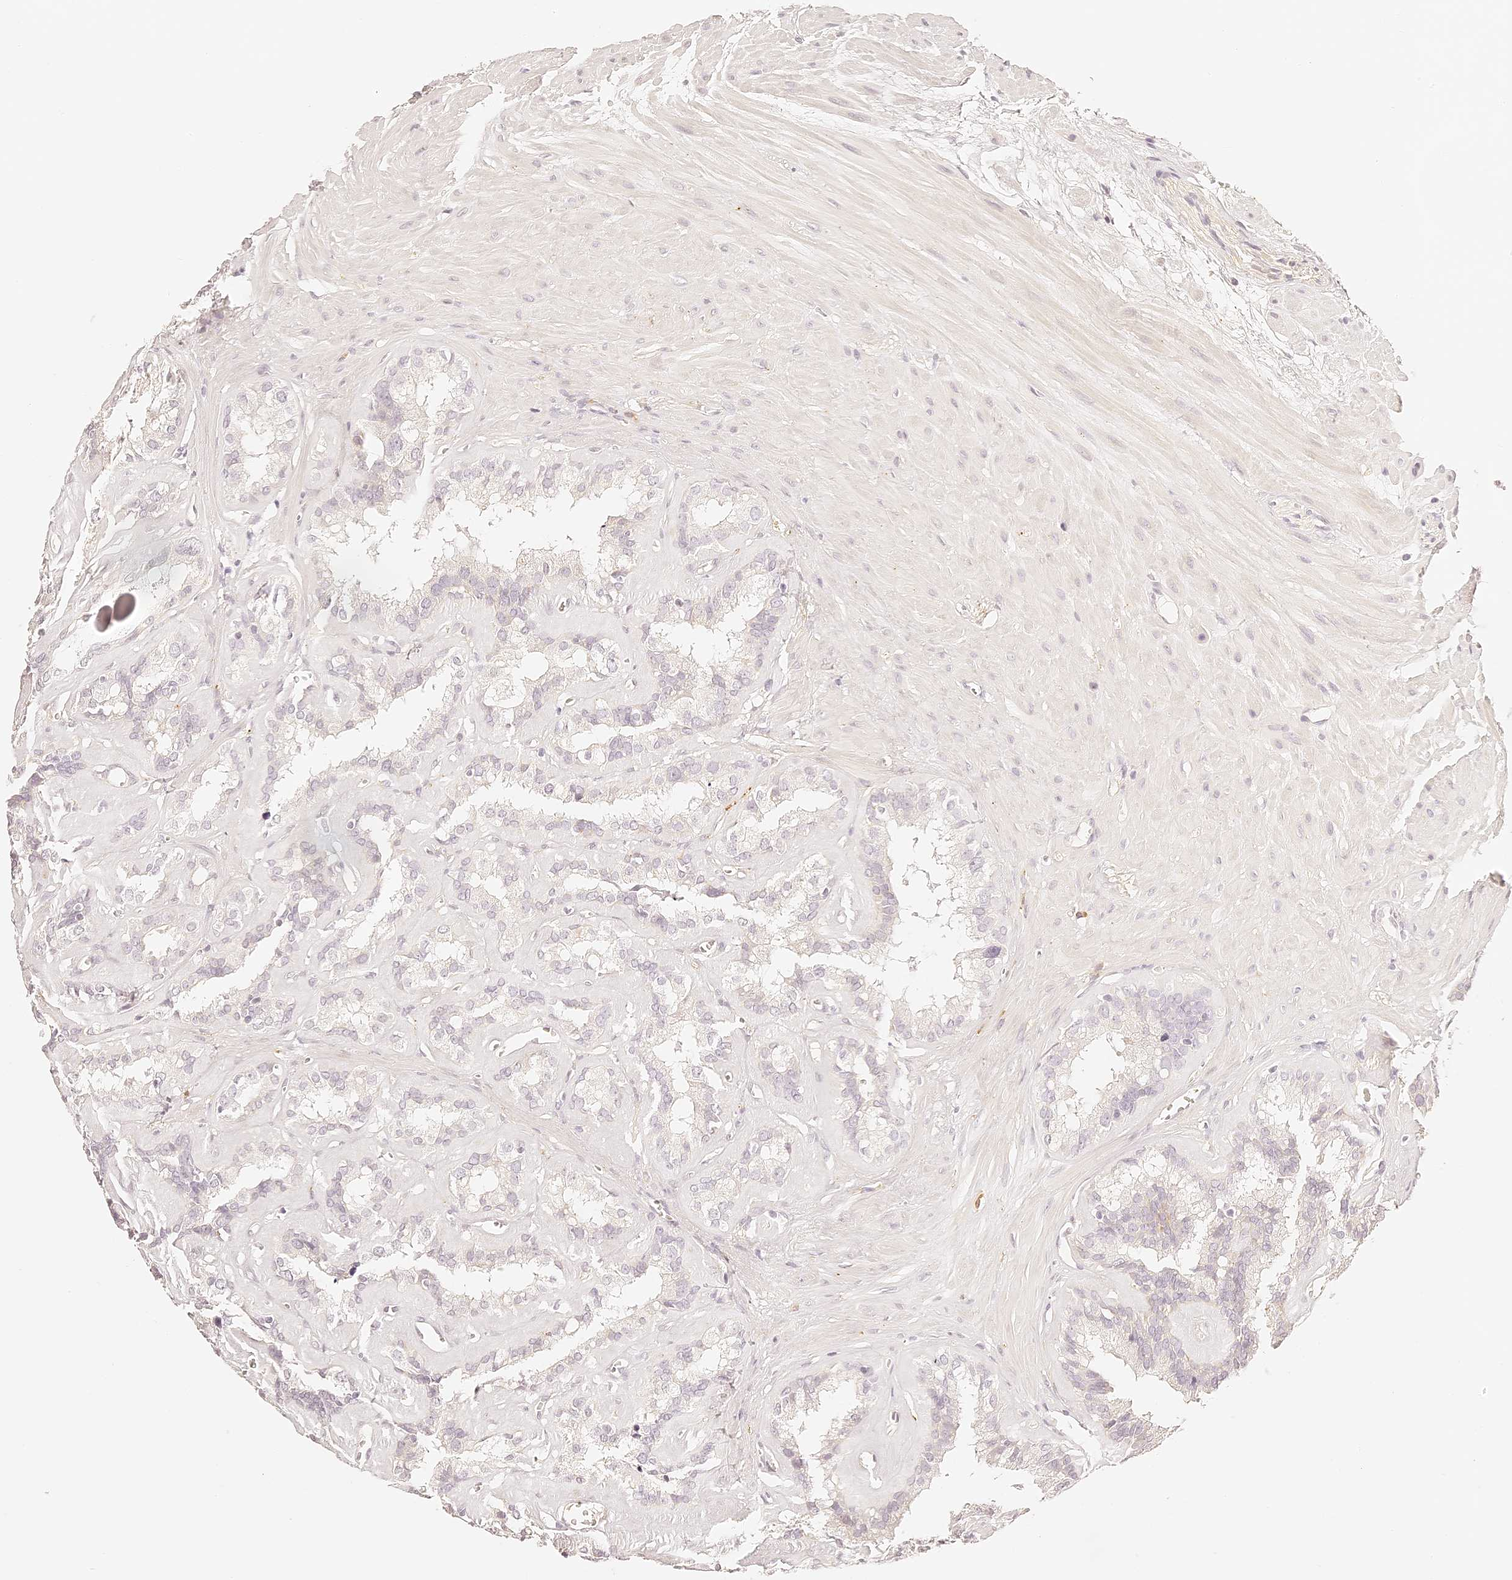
{"staining": {"intensity": "negative", "quantity": "none", "location": "none"}, "tissue": "seminal vesicle", "cell_type": "Glandular cells", "image_type": "normal", "snomed": [{"axis": "morphology", "description": "Normal tissue, NOS"}, {"axis": "topography", "description": "Prostate"}, {"axis": "topography", "description": "Seminal veicle"}], "caption": "Unremarkable seminal vesicle was stained to show a protein in brown. There is no significant staining in glandular cells. (DAB immunohistochemistry (IHC) with hematoxylin counter stain).", "gene": "TRIM45", "patient": {"sex": "male", "age": 59}}